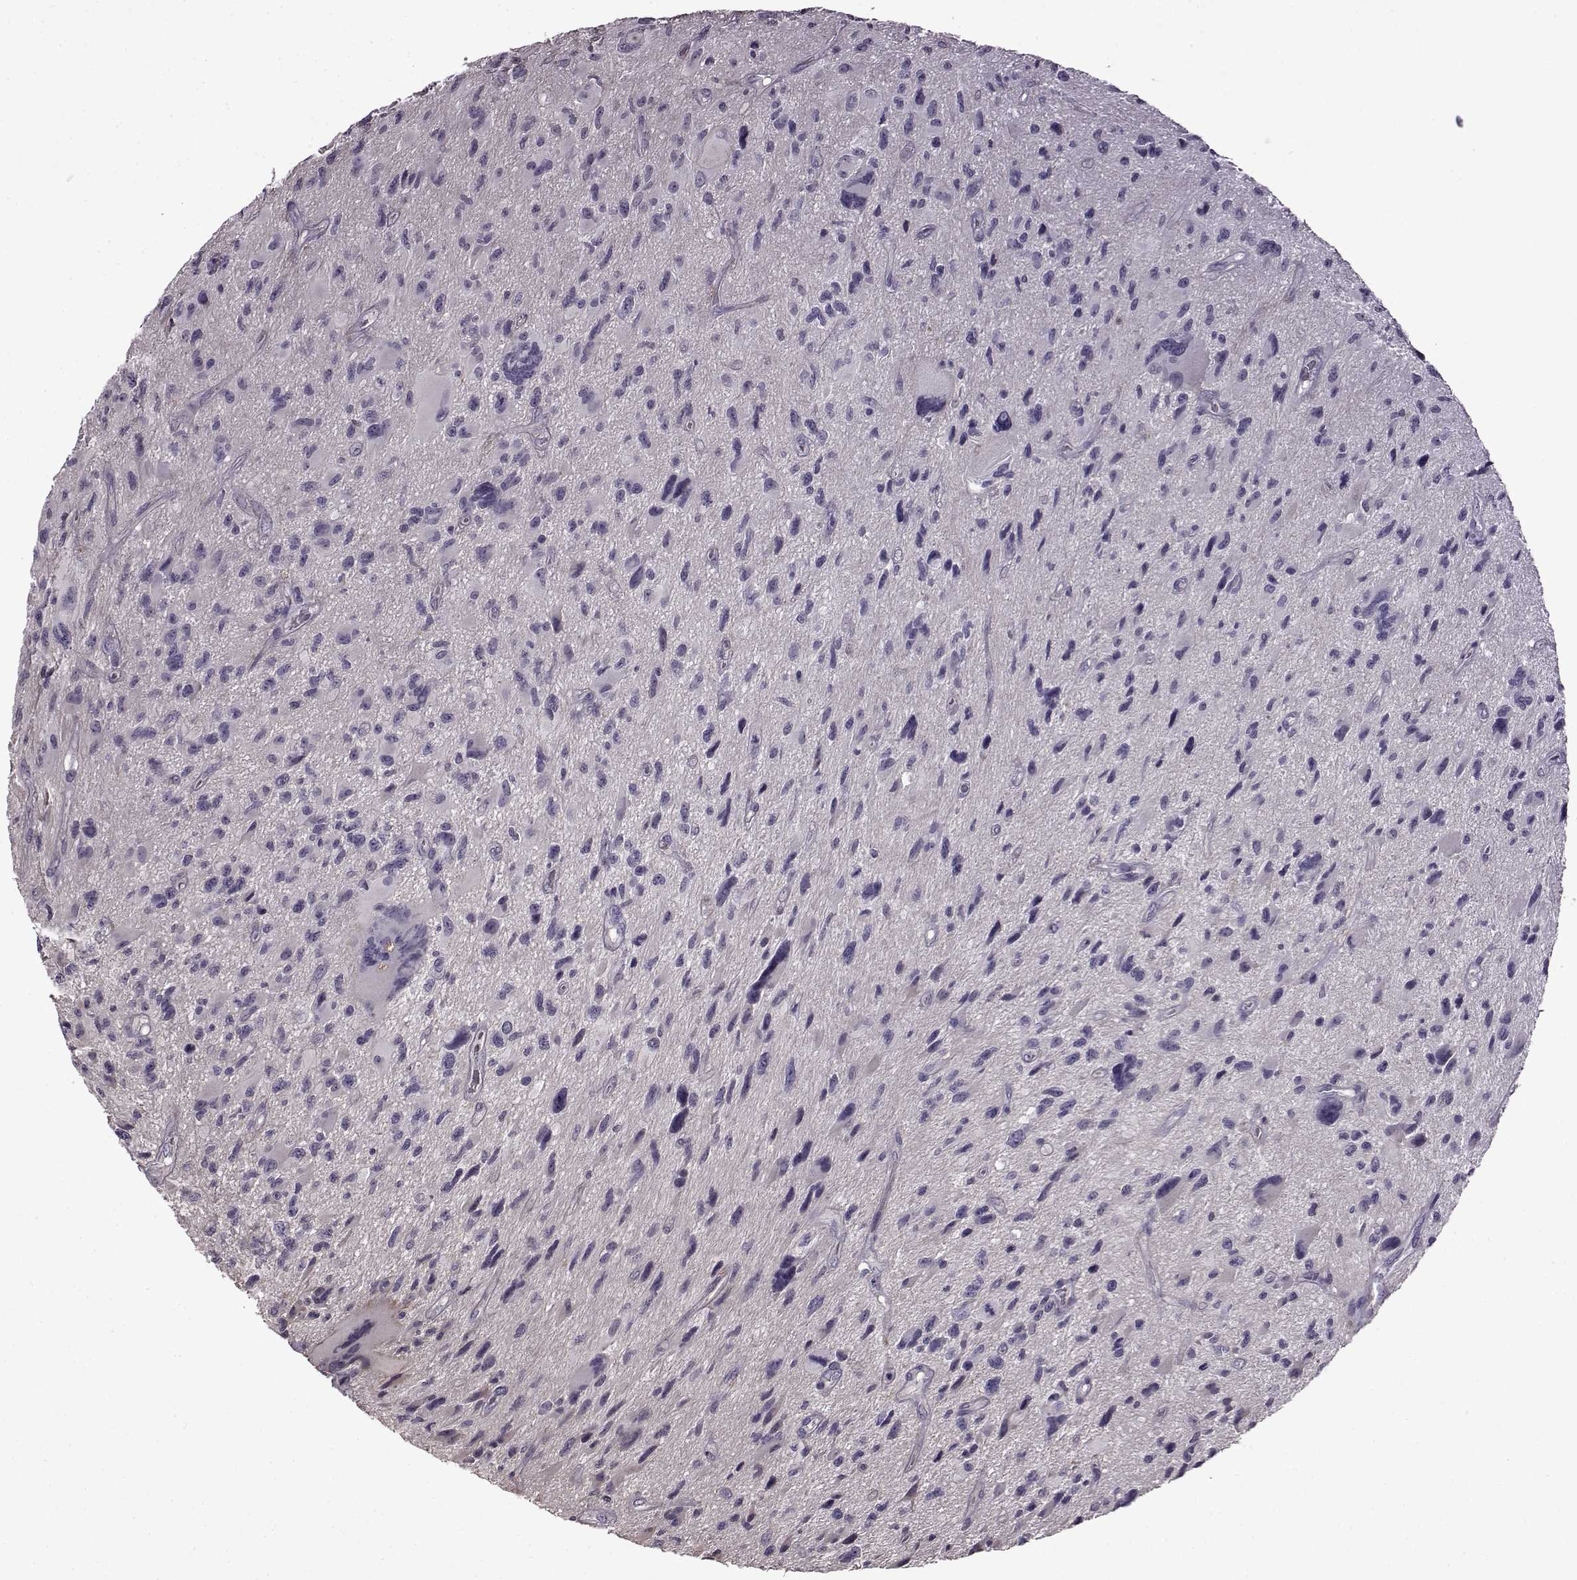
{"staining": {"intensity": "negative", "quantity": "none", "location": "none"}, "tissue": "glioma", "cell_type": "Tumor cells", "image_type": "cancer", "snomed": [{"axis": "morphology", "description": "Glioma, malignant, NOS"}, {"axis": "morphology", "description": "Glioma, malignant, High grade"}, {"axis": "topography", "description": "Brain"}], "caption": "High power microscopy histopathology image of an IHC micrograph of malignant glioma, revealing no significant staining in tumor cells.", "gene": "EDDM3B", "patient": {"sex": "female", "age": 71}}